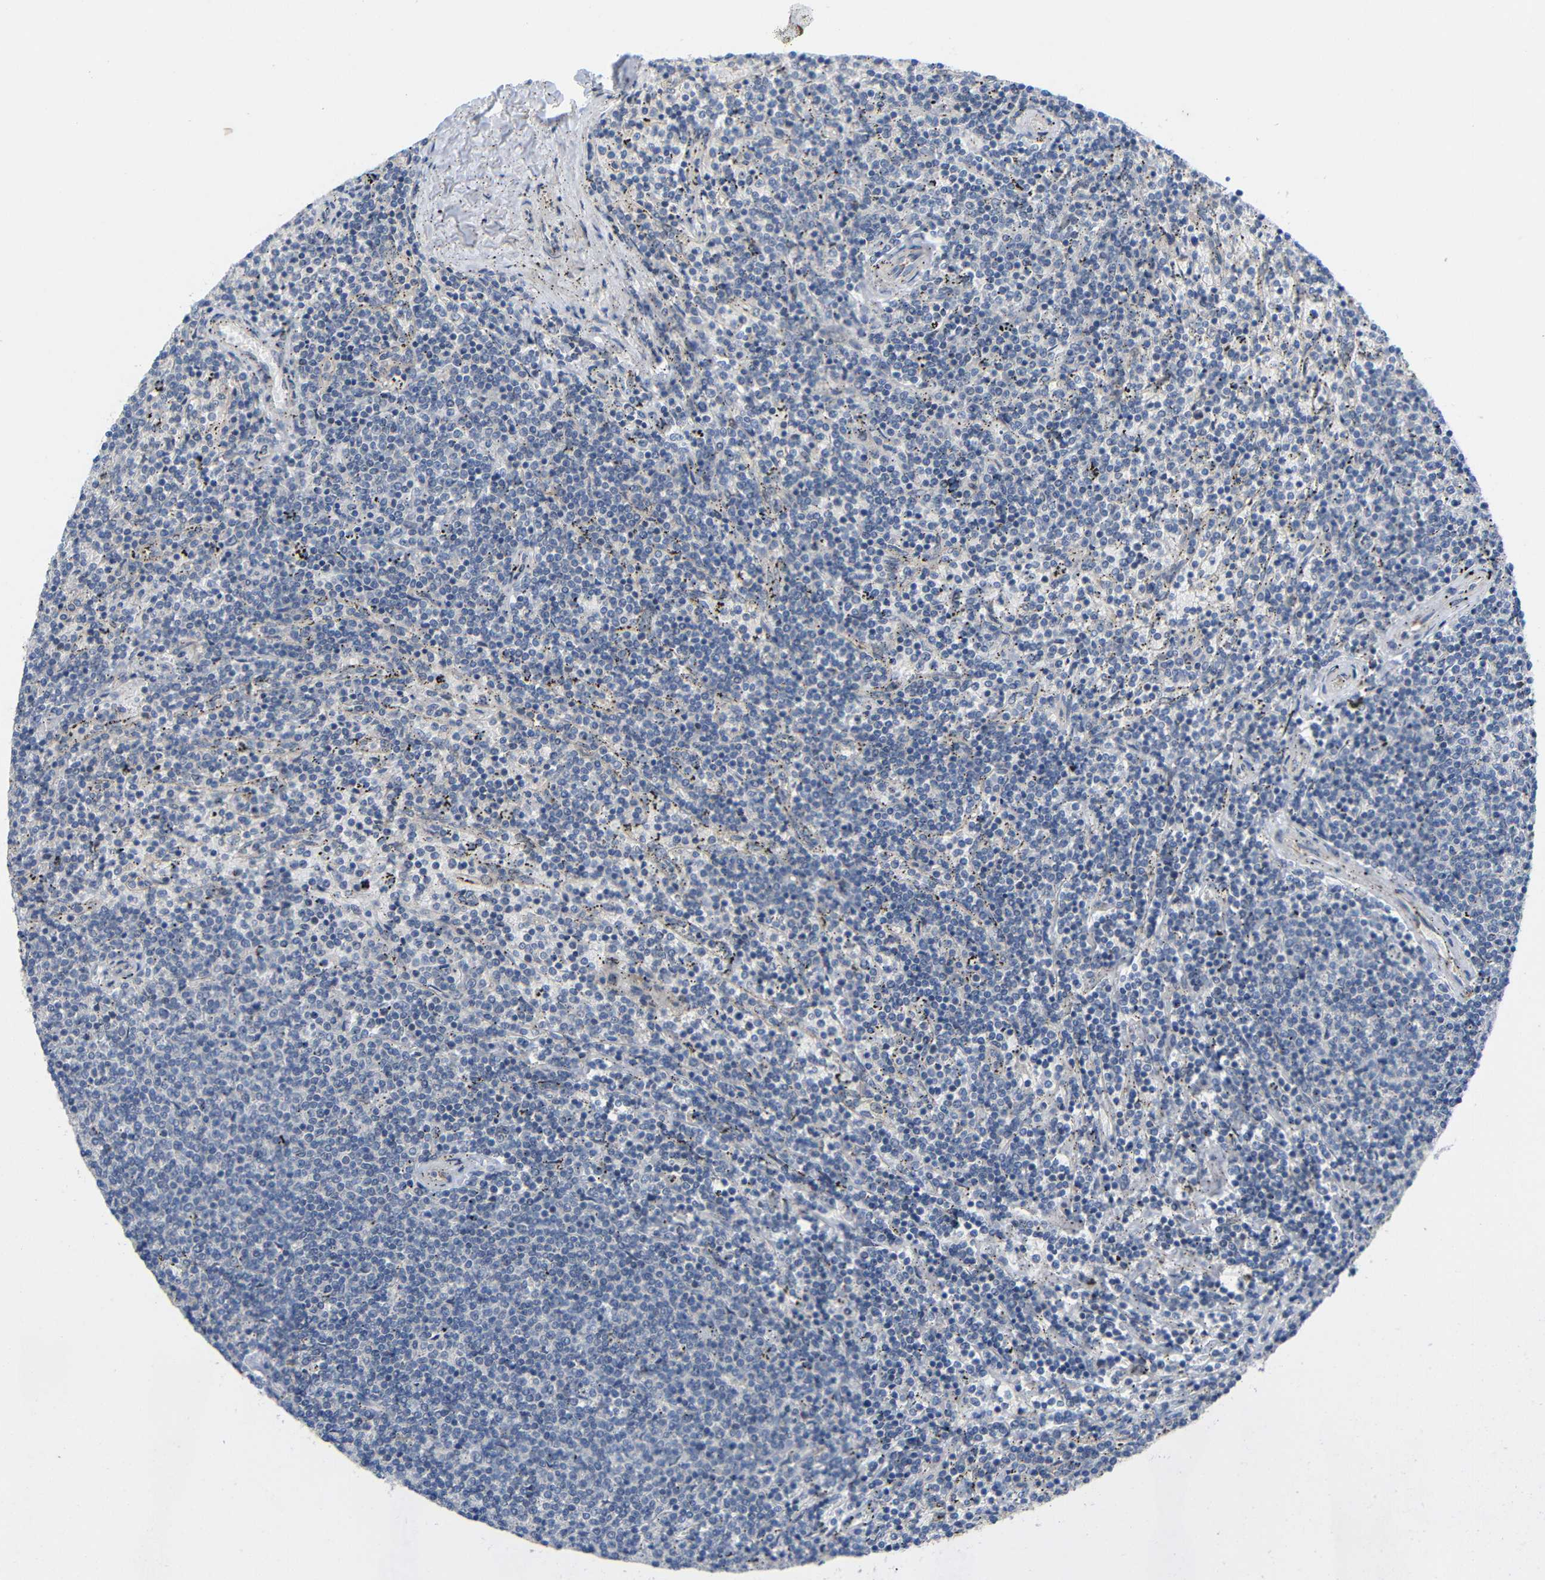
{"staining": {"intensity": "negative", "quantity": "none", "location": "none"}, "tissue": "lymphoma", "cell_type": "Tumor cells", "image_type": "cancer", "snomed": [{"axis": "morphology", "description": "Malignant lymphoma, non-Hodgkin's type, Low grade"}, {"axis": "topography", "description": "Spleen"}], "caption": "DAB immunohistochemical staining of lymphoma displays no significant staining in tumor cells.", "gene": "CMTM1", "patient": {"sex": "female", "age": 50}}